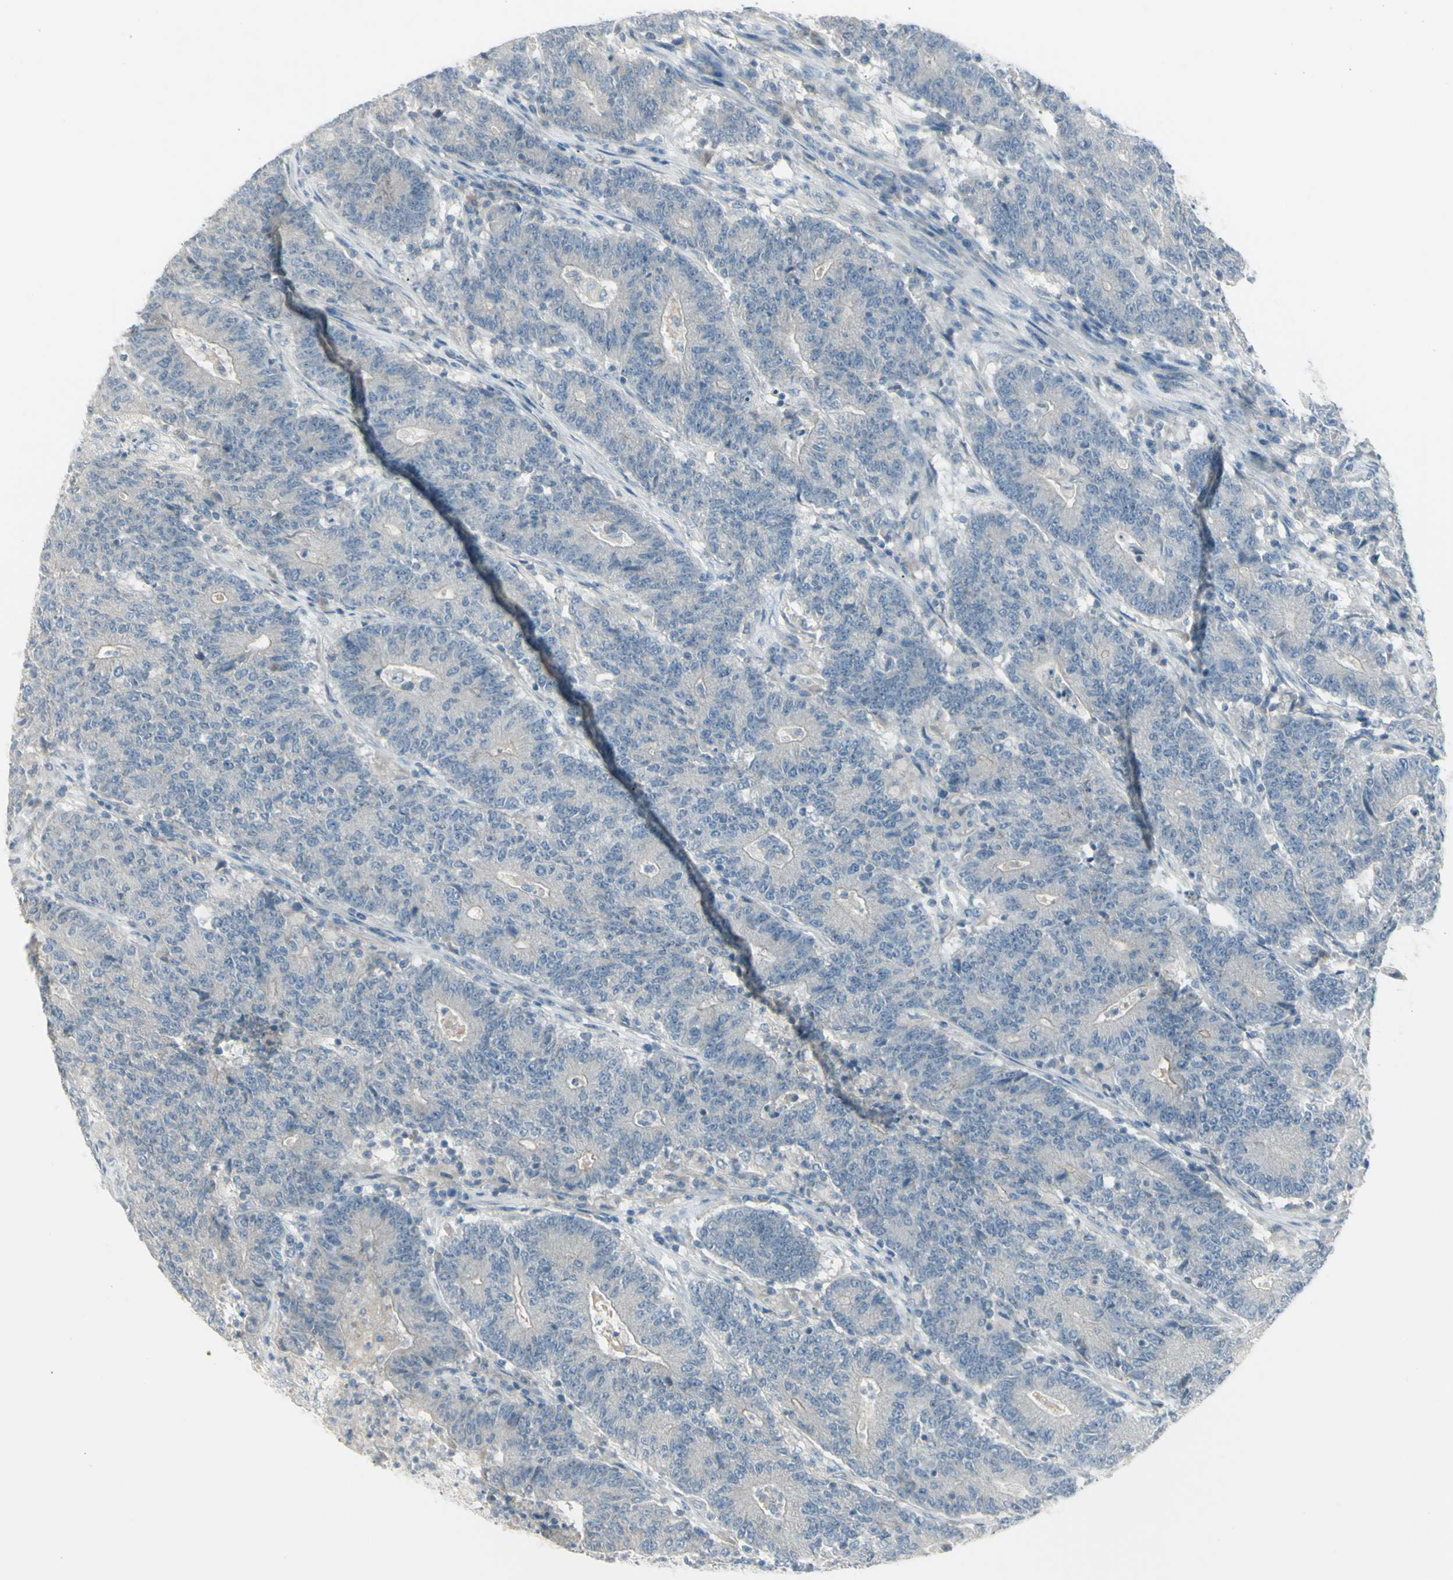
{"staining": {"intensity": "weak", "quantity": ">75%", "location": "cytoplasmic/membranous"}, "tissue": "colorectal cancer", "cell_type": "Tumor cells", "image_type": "cancer", "snomed": [{"axis": "morphology", "description": "Normal tissue, NOS"}, {"axis": "morphology", "description": "Adenocarcinoma, NOS"}, {"axis": "topography", "description": "Colon"}], "caption": "Immunohistochemistry (IHC) histopathology image of neoplastic tissue: human colorectal cancer (adenocarcinoma) stained using immunohistochemistry shows low levels of weak protein expression localized specifically in the cytoplasmic/membranous of tumor cells, appearing as a cytoplasmic/membranous brown color.", "gene": "SH3GL2", "patient": {"sex": "female", "age": 75}}